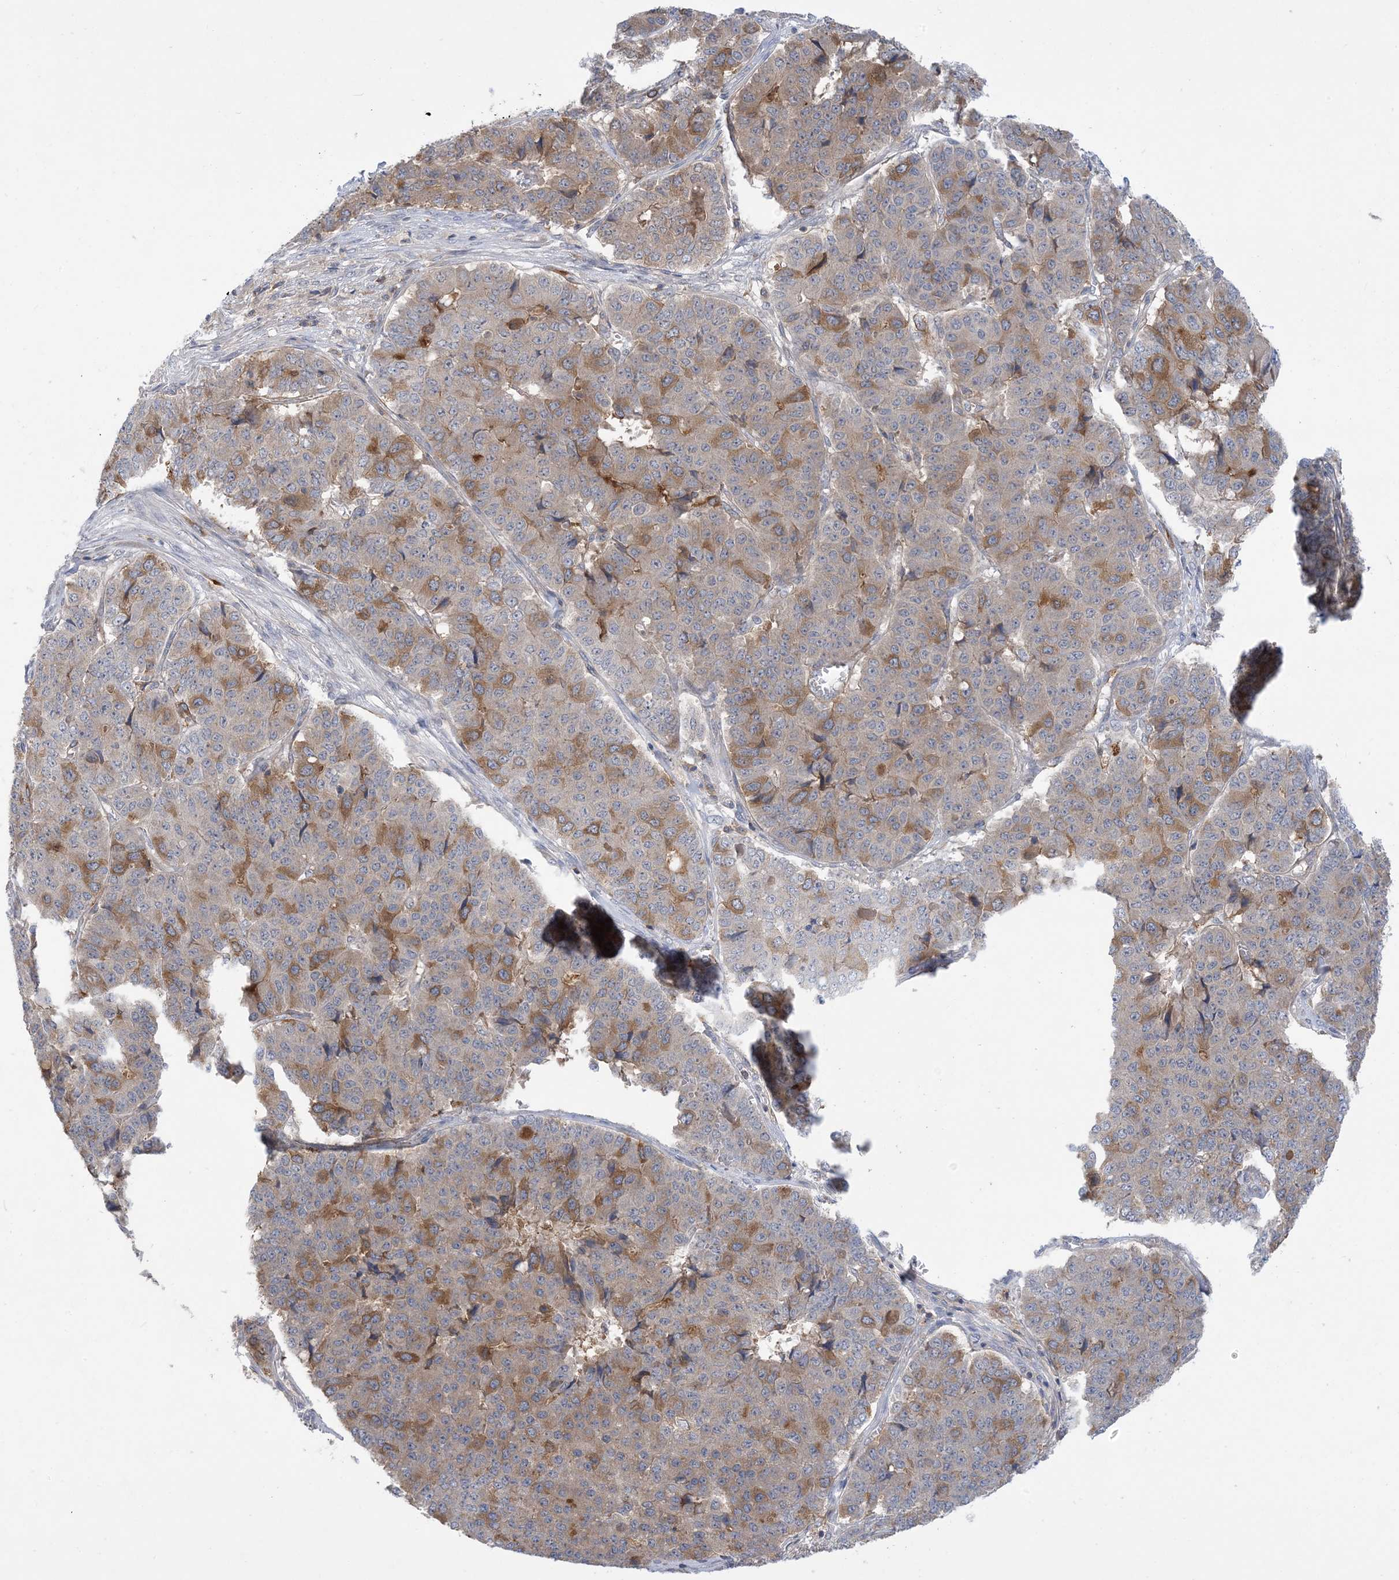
{"staining": {"intensity": "moderate", "quantity": "<25%", "location": "cytoplasmic/membranous"}, "tissue": "pancreatic cancer", "cell_type": "Tumor cells", "image_type": "cancer", "snomed": [{"axis": "morphology", "description": "Adenocarcinoma, NOS"}, {"axis": "topography", "description": "Pancreas"}], "caption": "Protein analysis of adenocarcinoma (pancreatic) tissue exhibits moderate cytoplasmic/membranous positivity in about <25% of tumor cells.", "gene": "AOC1", "patient": {"sex": "male", "age": 50}}